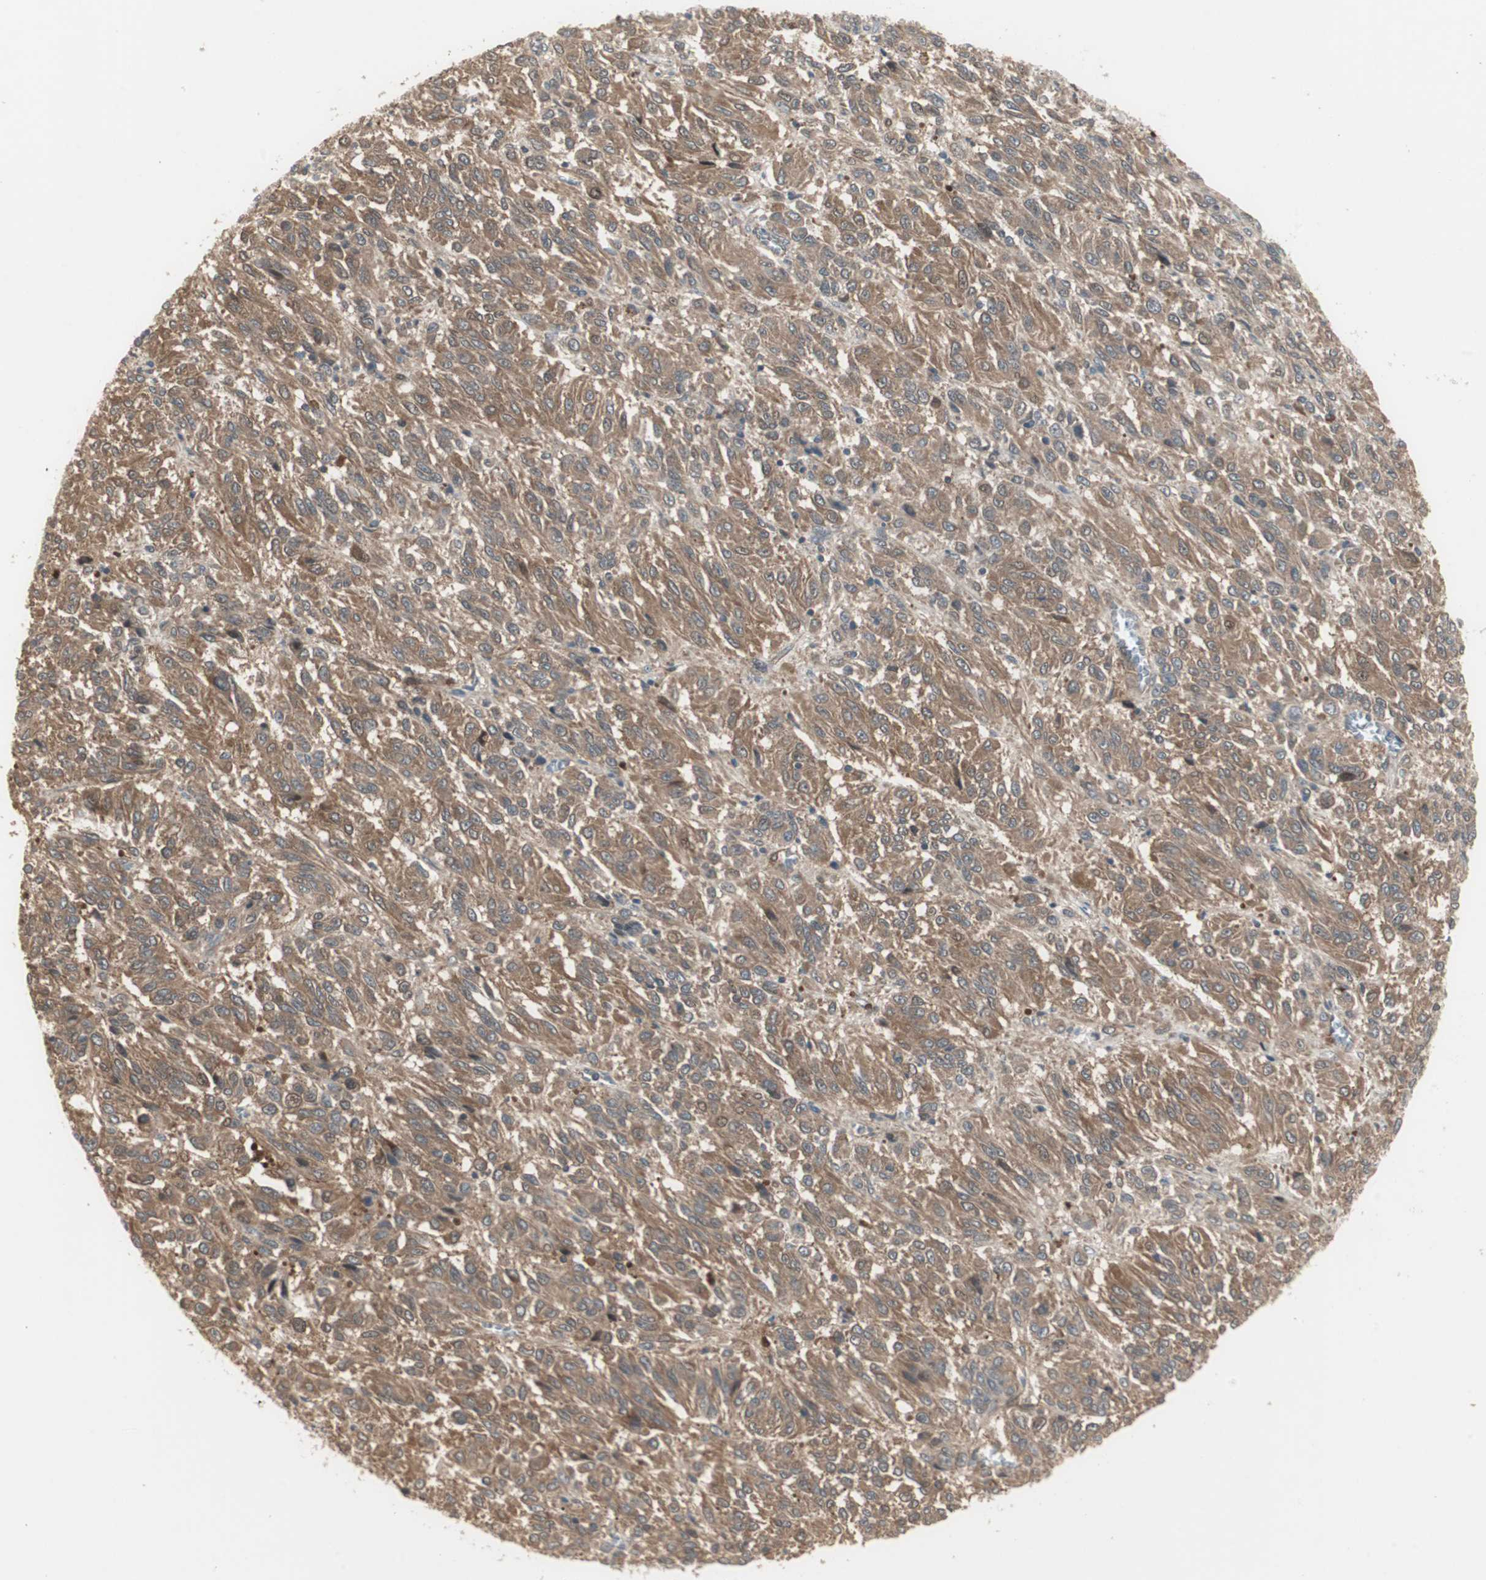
{"staining": {"intensity": "moderate", "quantity": ">75%", "location": "cytoplasmic/membranous"}, "tissue": "melanoma", "cell_type": "Tumor cells", "image_type": "cancer", "snomed": [{"axis": "morphology", "description": "Malignant melanoma, Metastatic site"}, {"axis": "topography", "description": "Lung"}], "caption": "Human melanoma stained with a protein marker reveals moderate staining in tumor cells.", "gene": "PFDN1", "patient": {"sex": "male", "age": 64}}